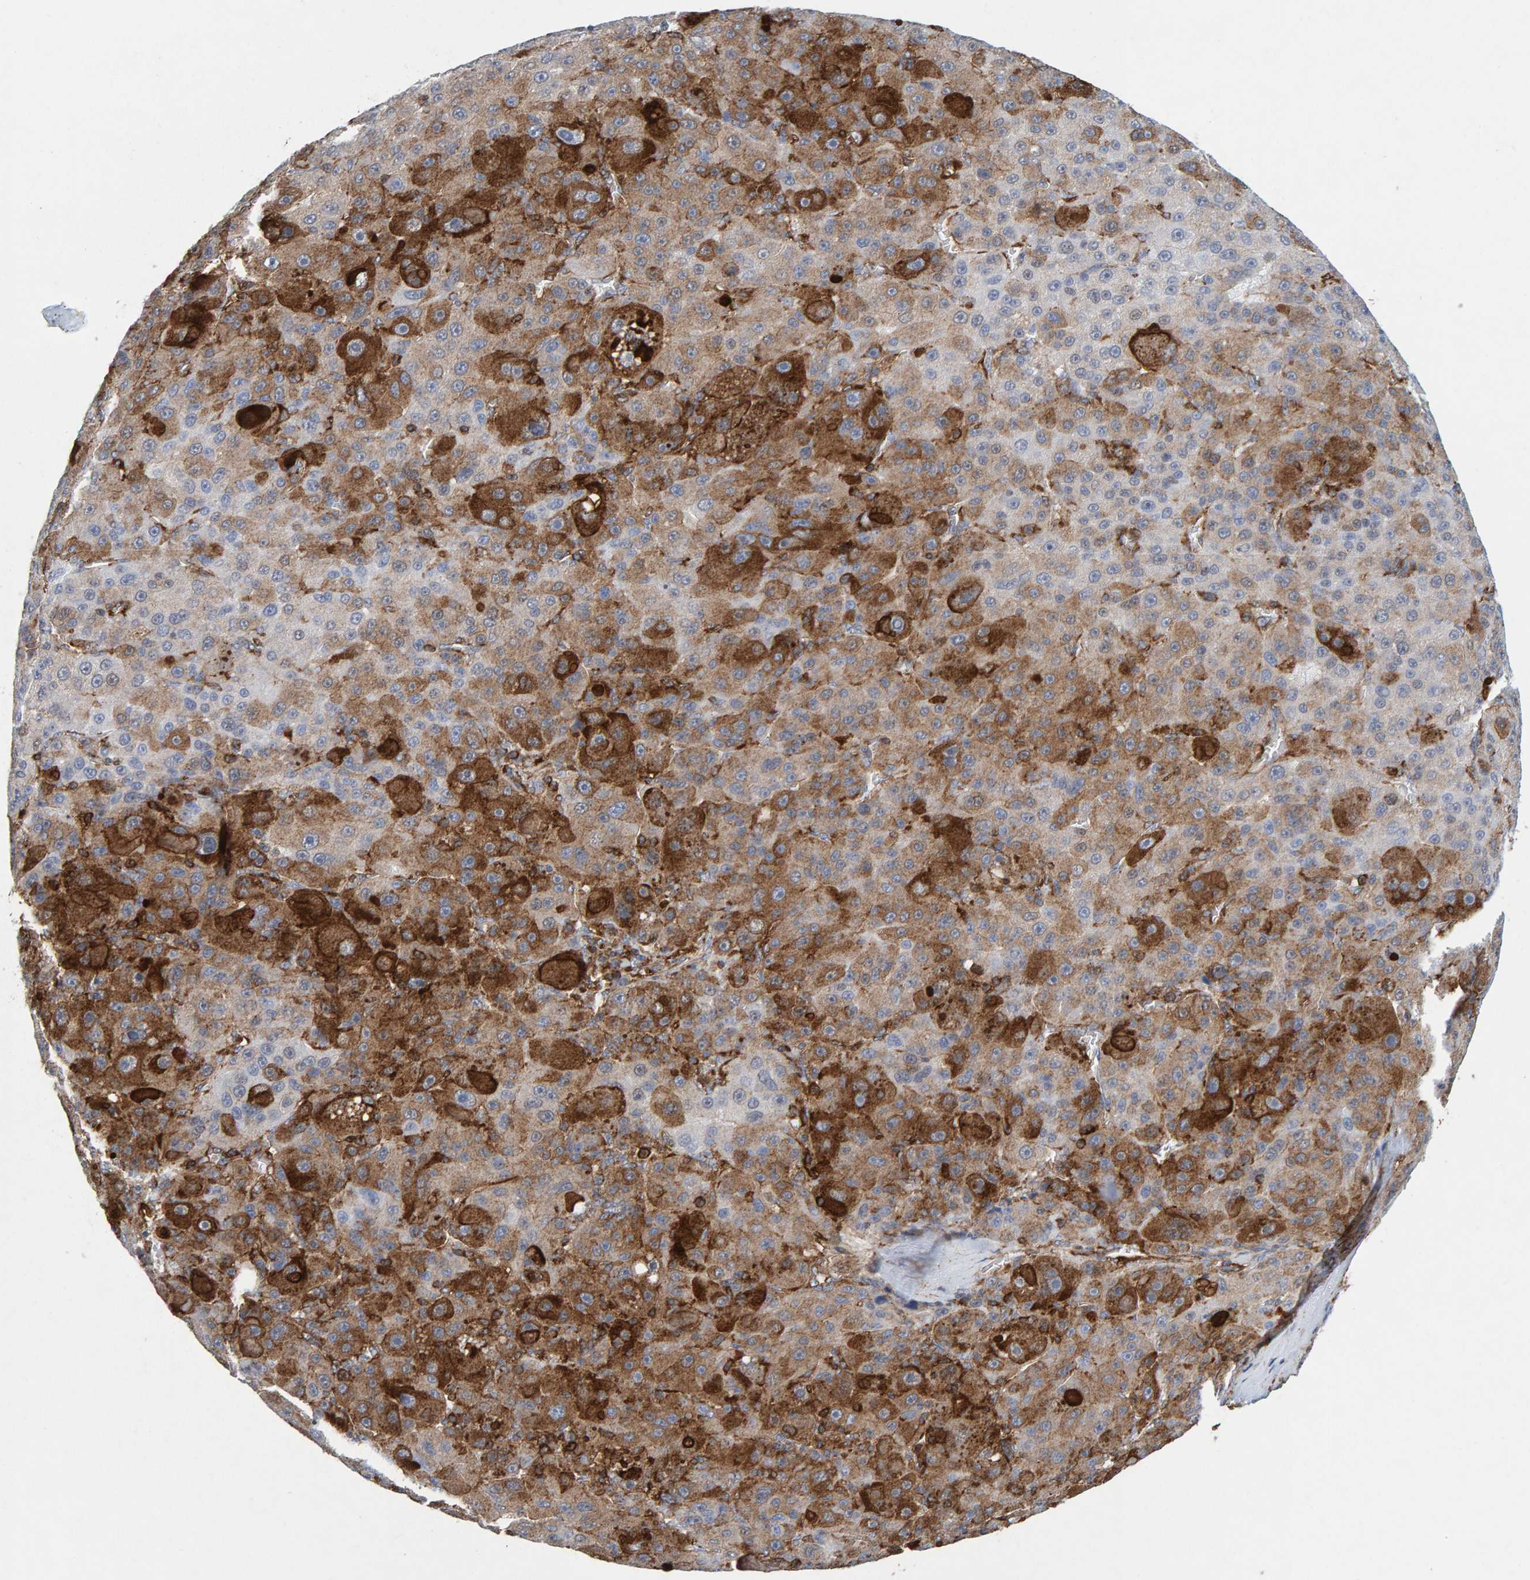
{"staining": {"intensity": "strong", "quantity": "25%-75%", "location": "cytoplasmic/membranous"}, "tissue": "liver cancer", "cell_type": "Tumor cells", "image_type": "cancer", "snomed": [{"axis": "morphology", "description": "Carcinoma, Hepatocellular, NOS"}, {"axis": "topography", "description": "Liver"}], "caption": "Protein staining by immunohistochemistry displays strong cytoplasmic/membranous expression in approximately 25%-75% of tumor cells in liver hepatocellular carcinoma.", "gene": "MVP", "patient": {"sex": "male", "age": 76}}